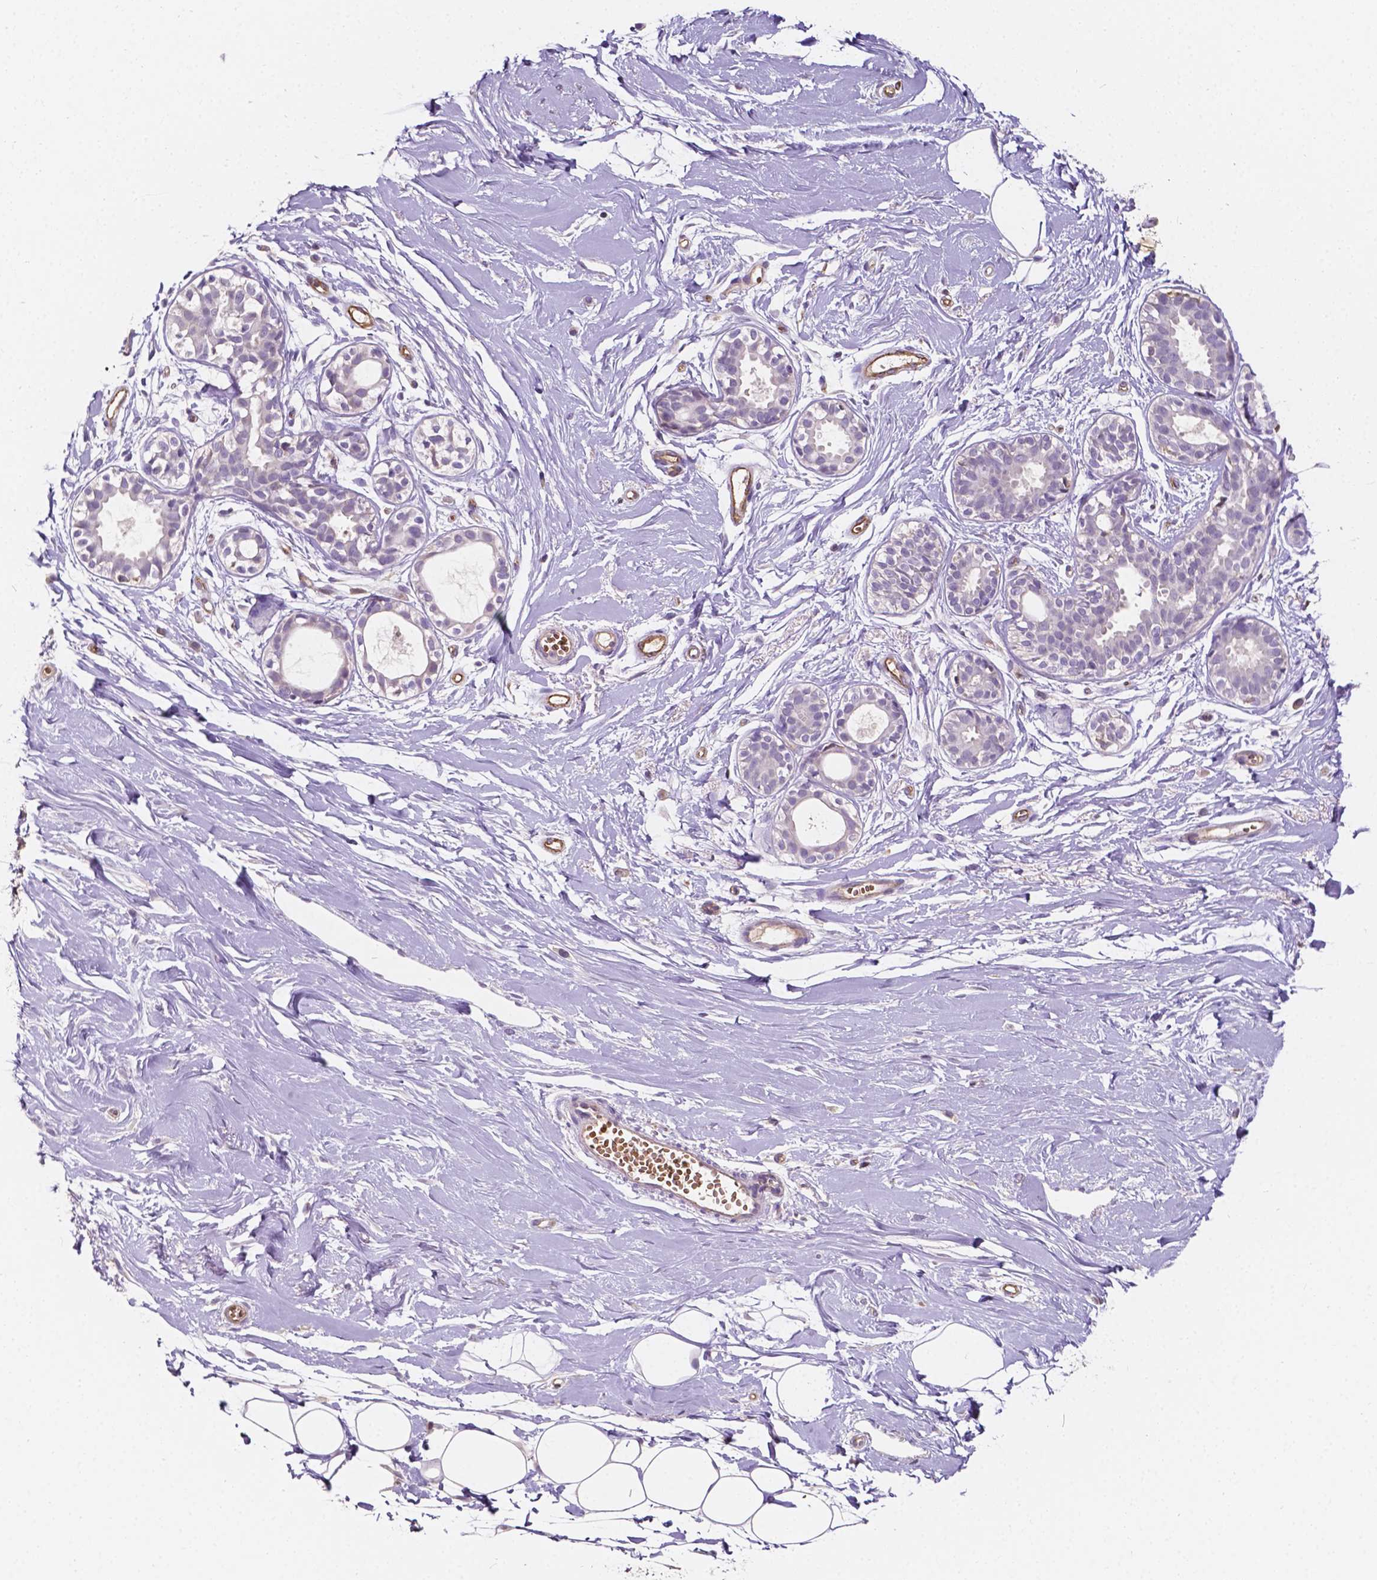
{"staining": {"intensity": "negative", "quantity": "none", "location": "none"}, "tissue": "breast", "cell_type": "Adipocytes", "image_type": "normal", "snomed": [{"axis": "morphology", "description": "Normal tissue, NOS"}, {"axis": "topography", "description": "Breast"}], "caption": "This is an IHC image of benign breast. There is no positivity in adipocytes.", "gene": "SLC22A4", "patient": {"sex": "female", "age": 49}}